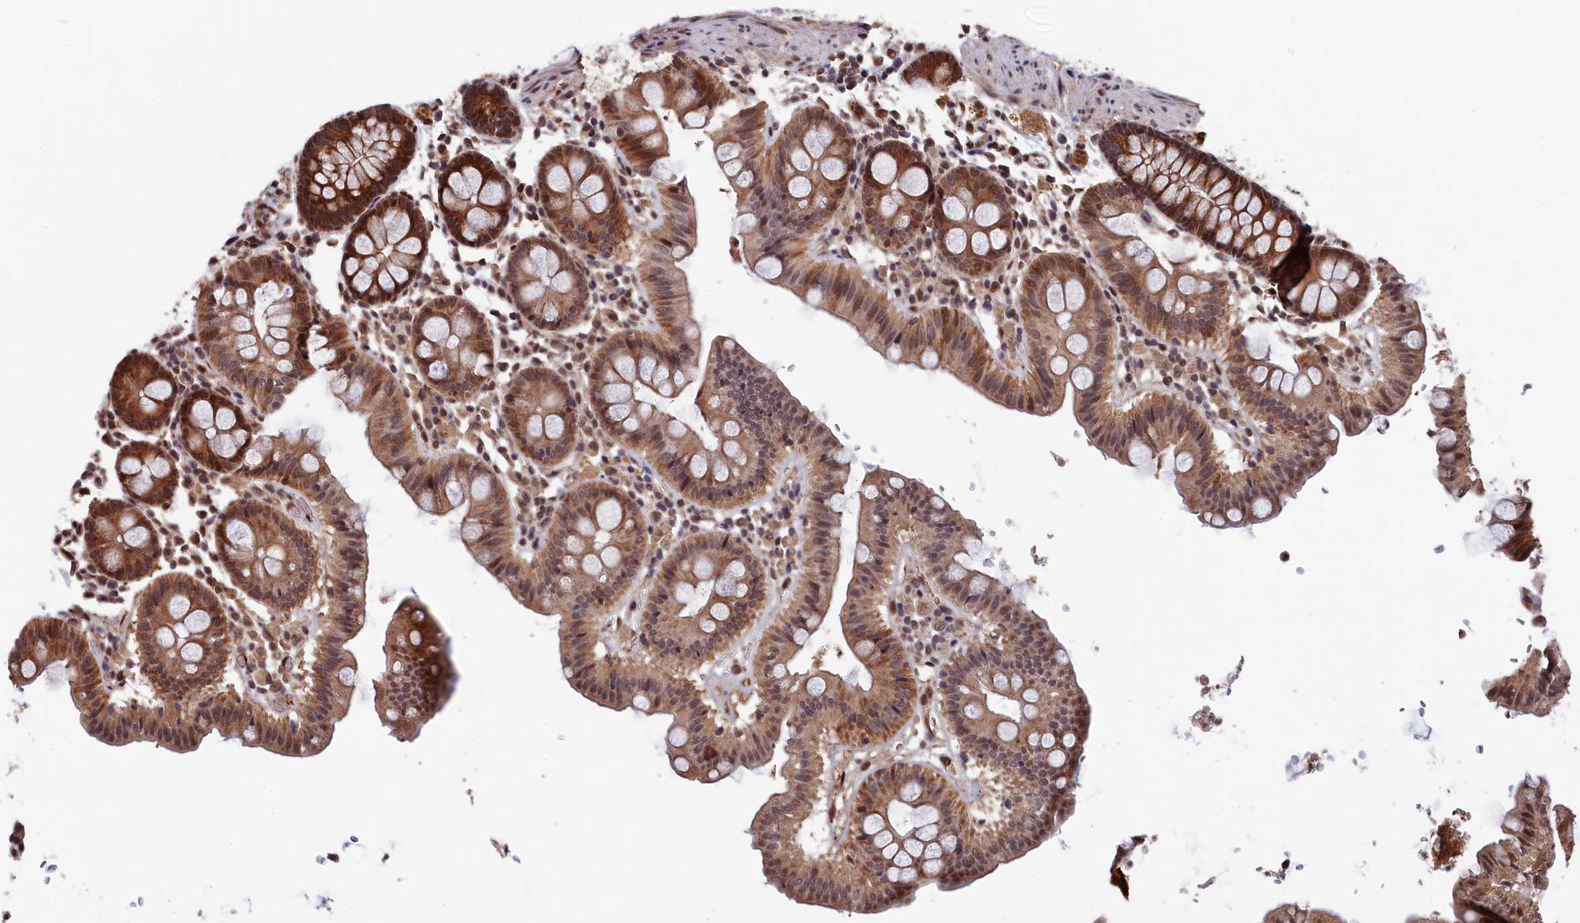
{"staining": {"intensity": "moderate", "quantity": ">75%", "location": "cytoplasmic/membranous"}, "tissue": "colon", "cell_type": "Endothelial cells", "image_type": "normal", "snomed": [{"axis": "morphology", "description": "Normal tissue, NOS"}, {"axis": "topography", "description": "Colon"}], "caption": "Endothelial cells reveal medium levels of moderate cytoplasmic/membranous expression in about >75% of cells in benign human colon.", "gene": "CLPX", "patient": {"sex": "male", "age": 75}}